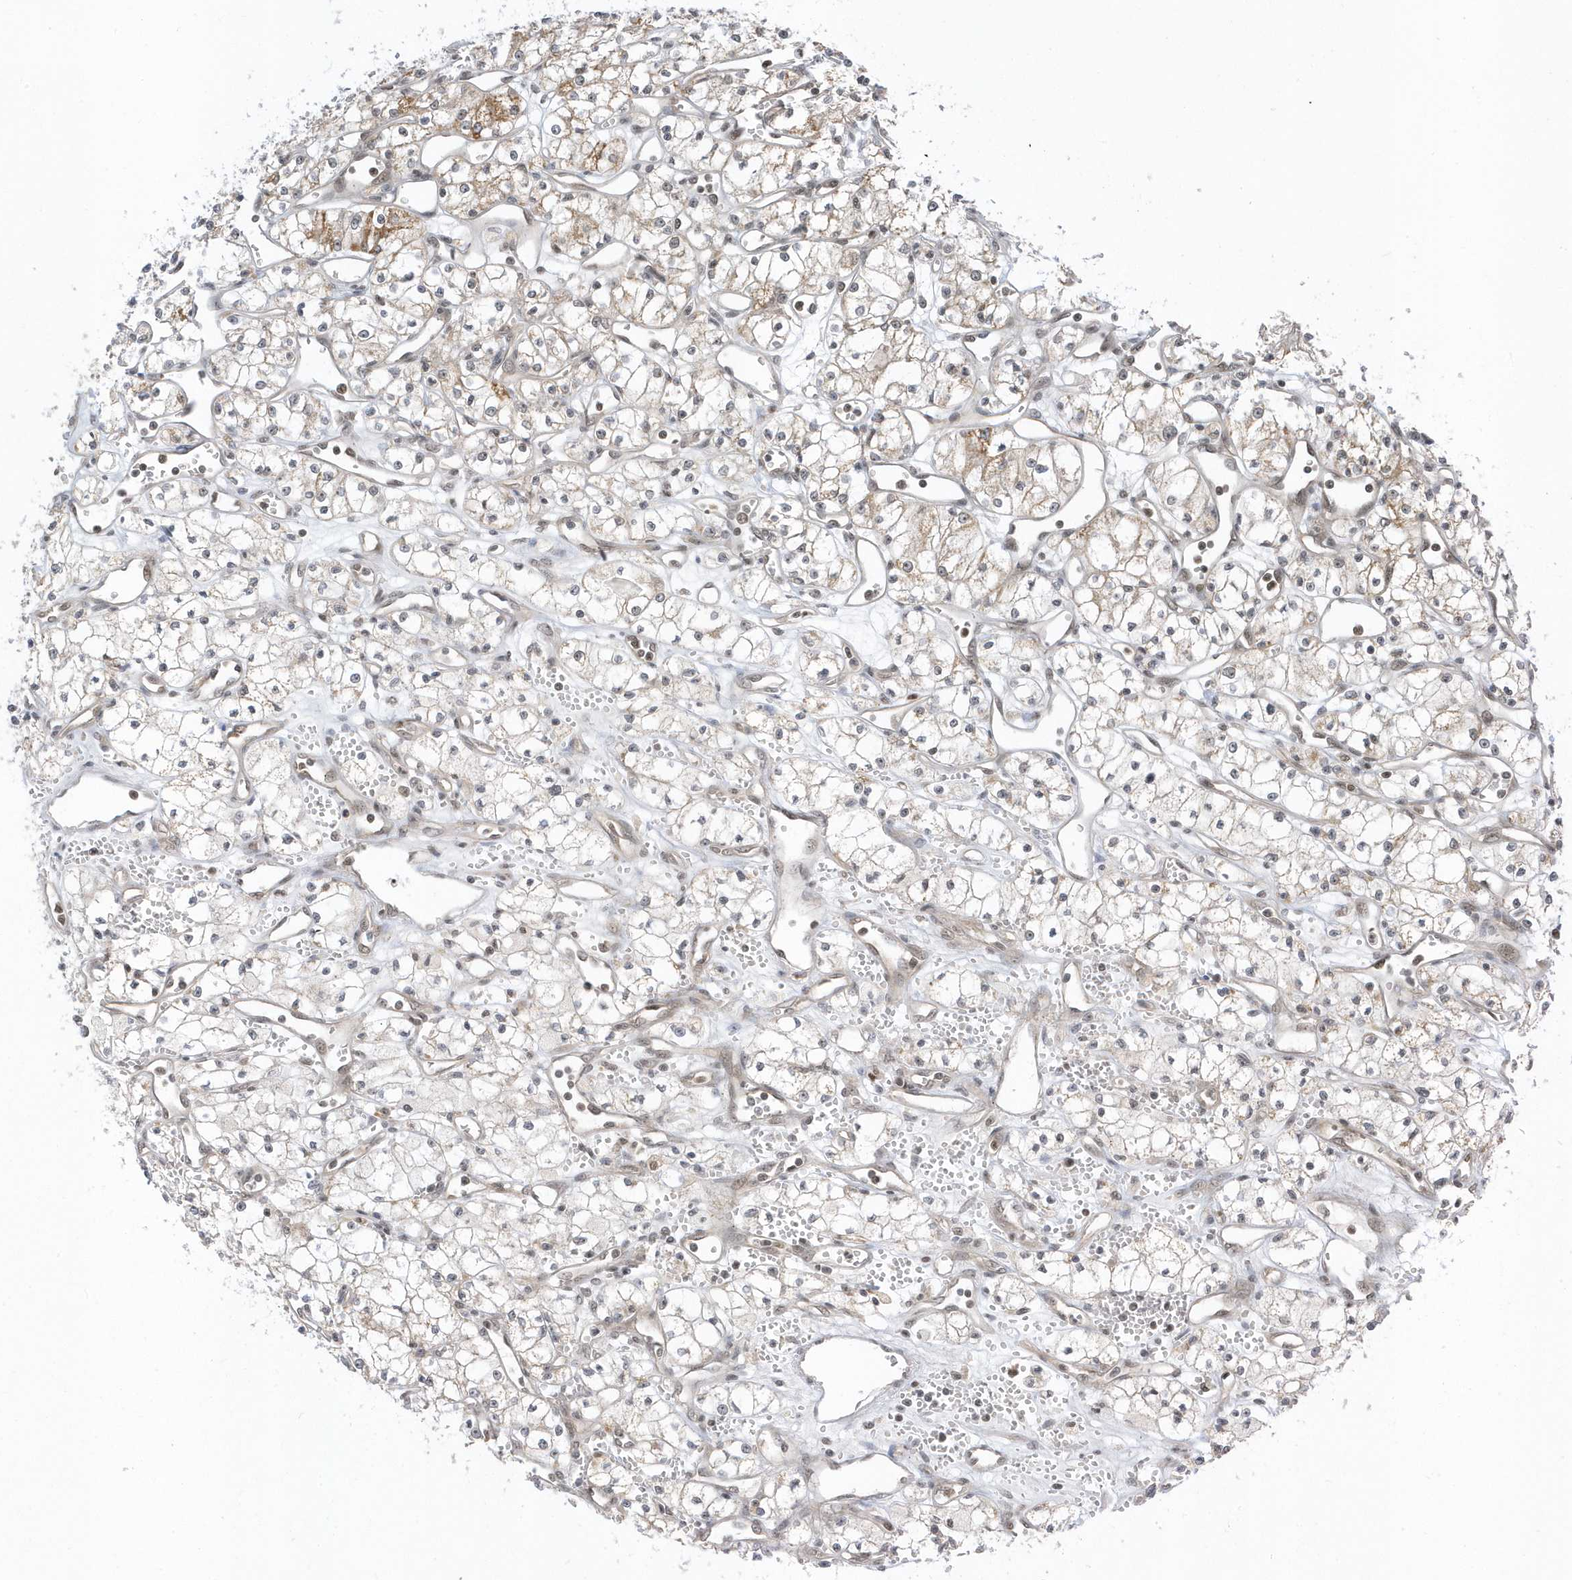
{"staining": {"intensity": "moderate", "quantity": "<25%", "location": "cytoplasmic/membranous"}, "tissue": "renal cancer", "cell_type": "Tumor cells", "image_type": "cancer", "snomed": [{"axis": "morphology", "description": "Adenocarcinoma, NOS"}, {"axis": "topography", "description": "Kidney"}], "caption": "This micrograph reveals immunohistochemistry (IHC) staining of human renal cancer, with low moderate cytoplasmic/membranous staining in approximately <25% of tumor cells.", "gene": "ZNF740", "patient": {"sex": "male", "age": 59}}